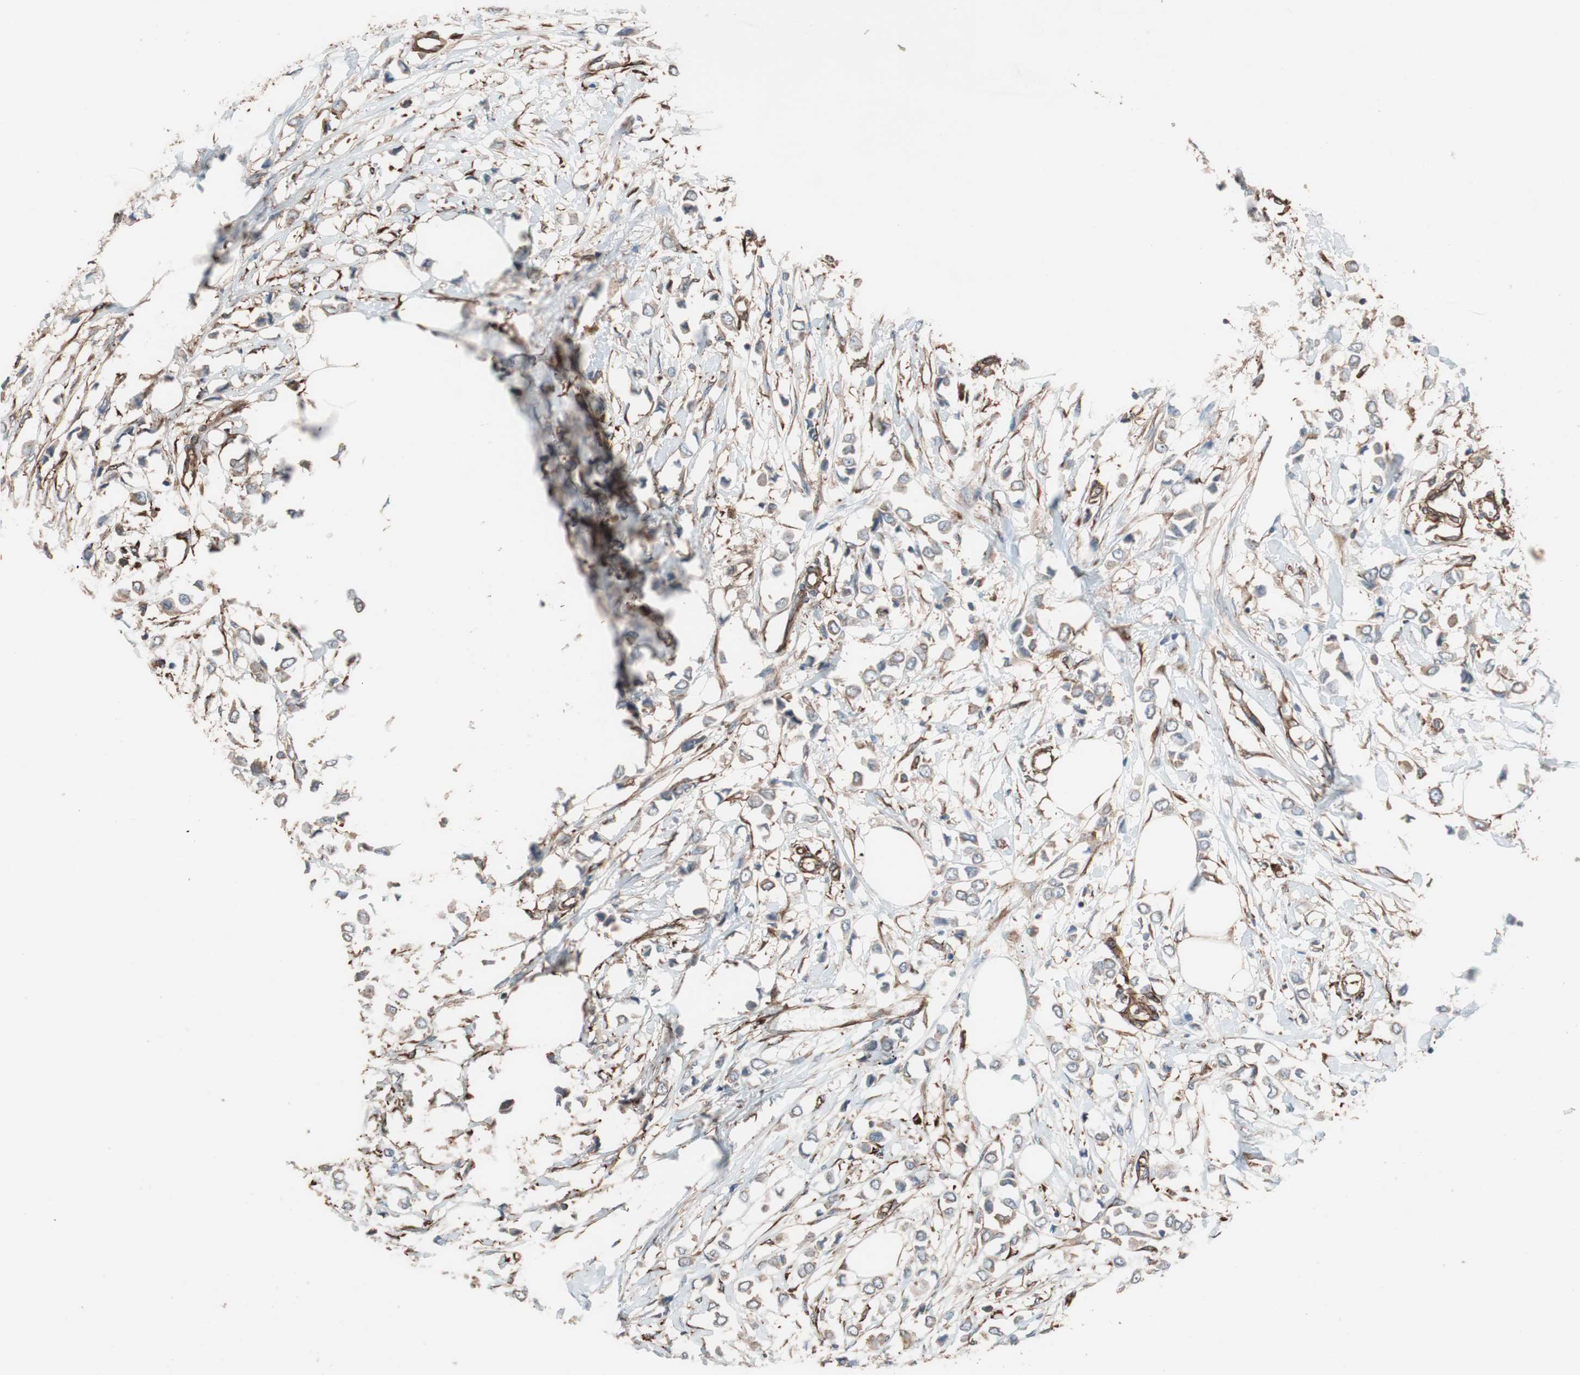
{"staining": {"intensity": "moderate", "quantity": ">75%", "location": "cytoplasmic/membranous"}, "tissue": "breast cancer", "cell_type": "Tumor cells", "image_type": "cancer", "snomed": [{"axis": "morphology", "description": "Lobular carcinoma"}, {"axis": "topography", "description": "Breast"}], "caption": "This is an image of immunohistochemistry staining of breast cancer (lobular carcinoma), which shows moderate staining in the cytoplasmic/membranous of tumor cells.", "gene": "GPSM2", "patient": {"sex": "female", "age": 51}}